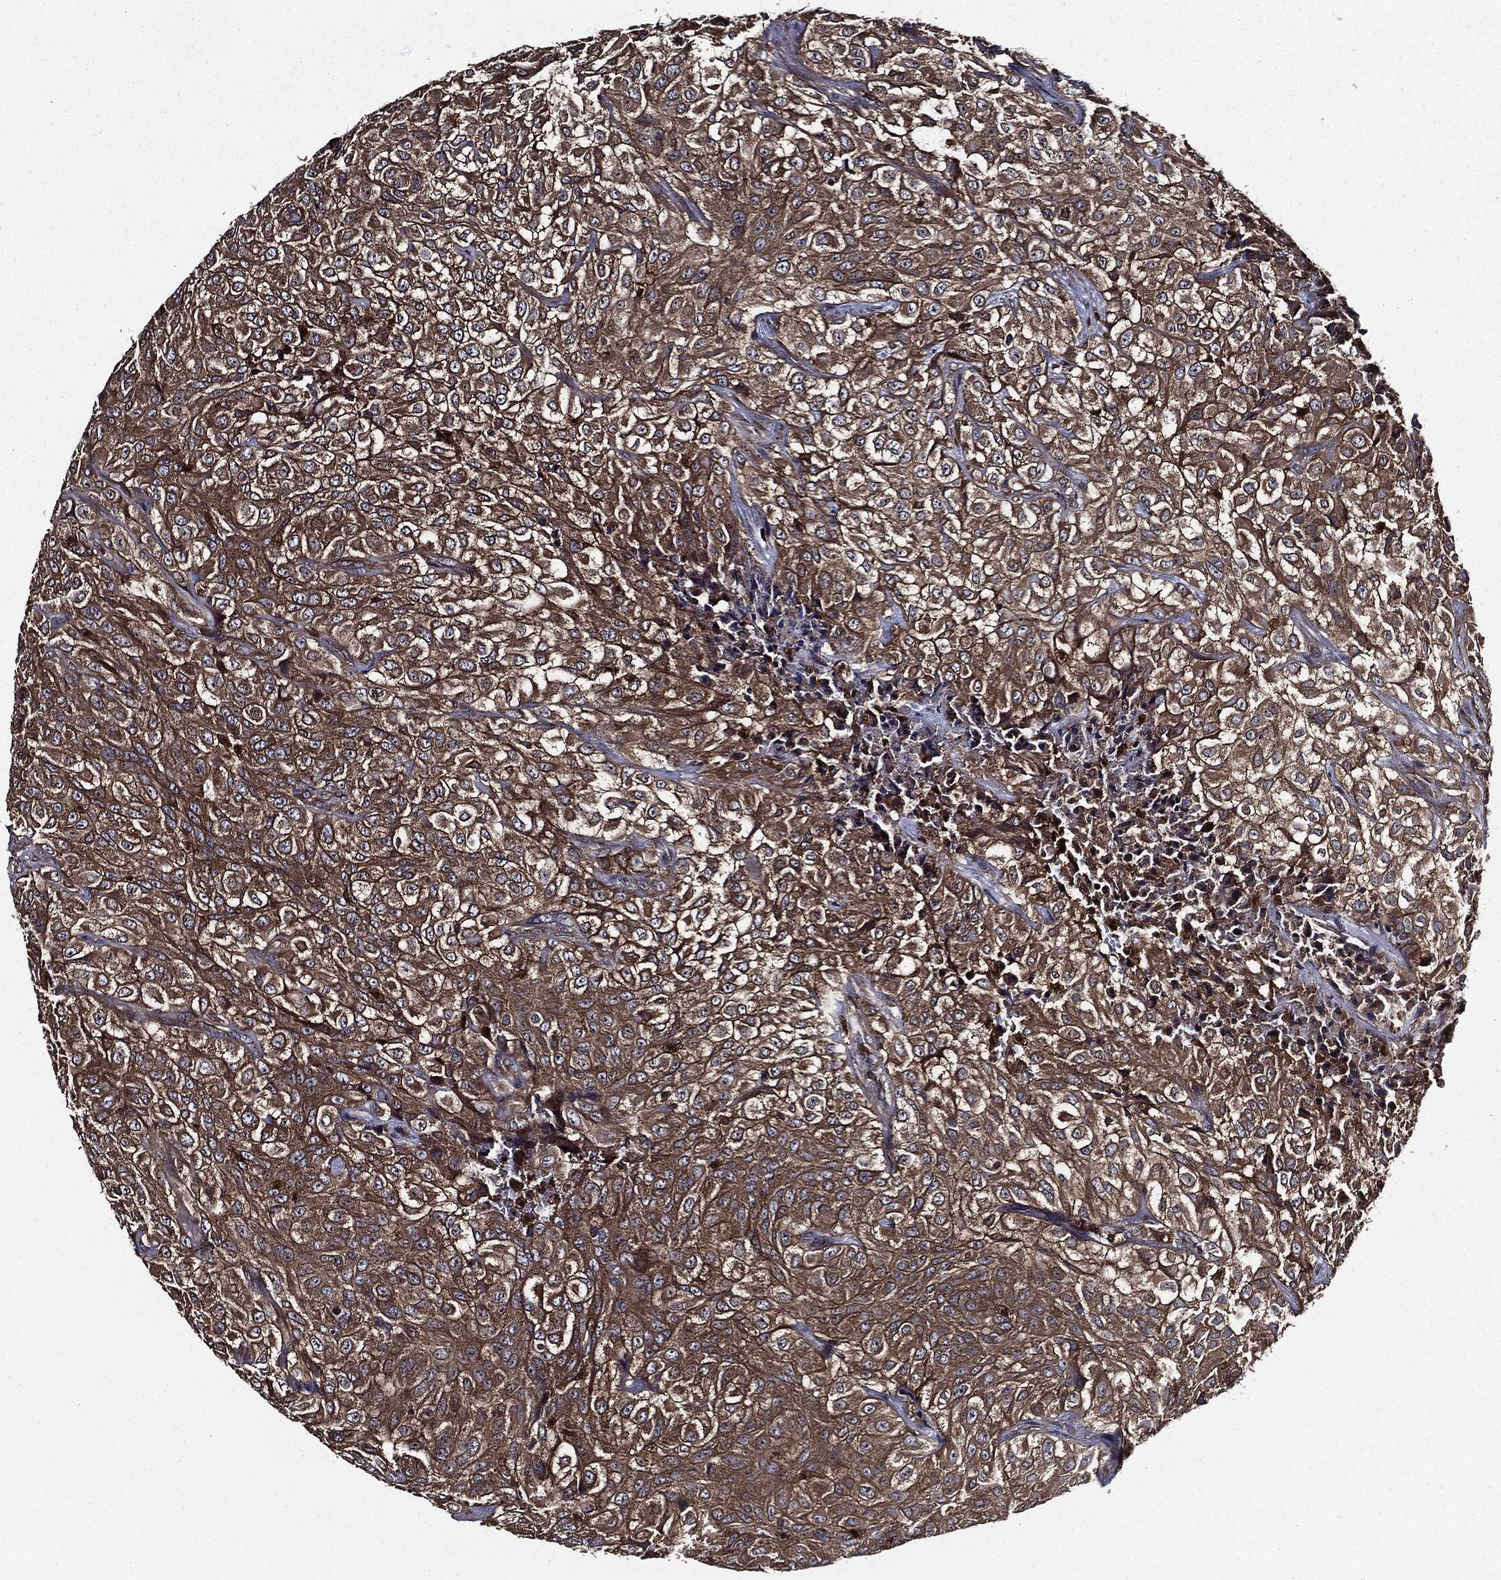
{"staining": {"intensity": "moderate", "quantity": "25%-75%", "location": "cytoplasmic/membranous"}, "tissue": "urothelial cancer", "cell_type": "Tumor cells", "image_type": "cancer", "snomed": [{"axis": "morphology", "description": "Urothelial carcinoma, High grade"}, {"axis": "topography", "description": "Urinary bladder"}], "caption": "High-grade urothelial carcinoma stained with a protein marker shows moderate staining in tumor cells.", "gene": "PDCD6IP", "patient": {"sex": "male", "age": 56}}